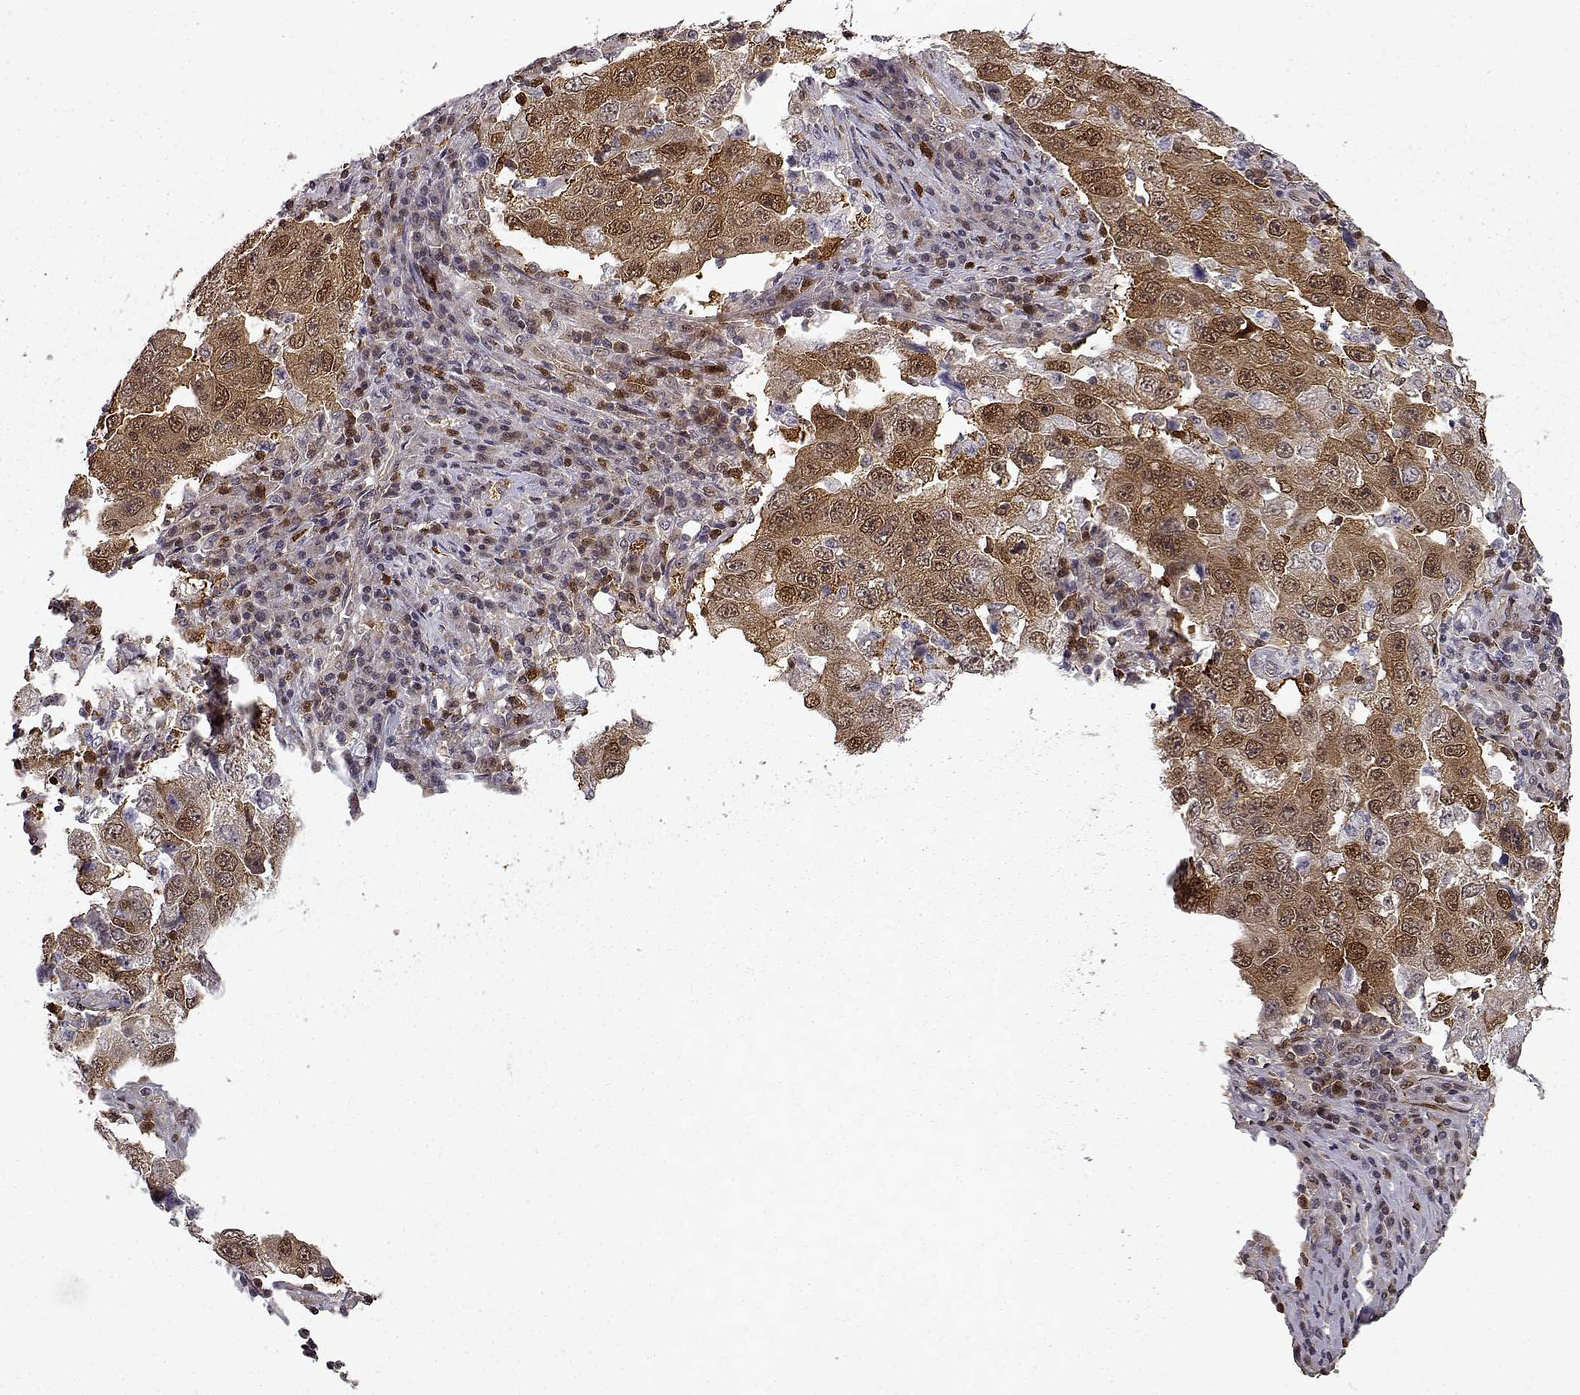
{"staining": {"intensity": "moderate", "quantity": ">75%", "location": "cytoplasmic/membranous"}, "tissue": "lung cancer", "cell_type": "Tumor cells", "image_type": "cancer", "snomed": [{"axis": "morphology", "description": "Adenocarcinoma, NOS"}, {"axis": "topography", "description": "Lung"}], "caption": "This is an image of IHC staining of lung cancer, which shows moderate expression in the cytoplasmic/membranous of tumor cells.", "gene": "RANBP1", "patient": {"sex": "male", "age": 73}}